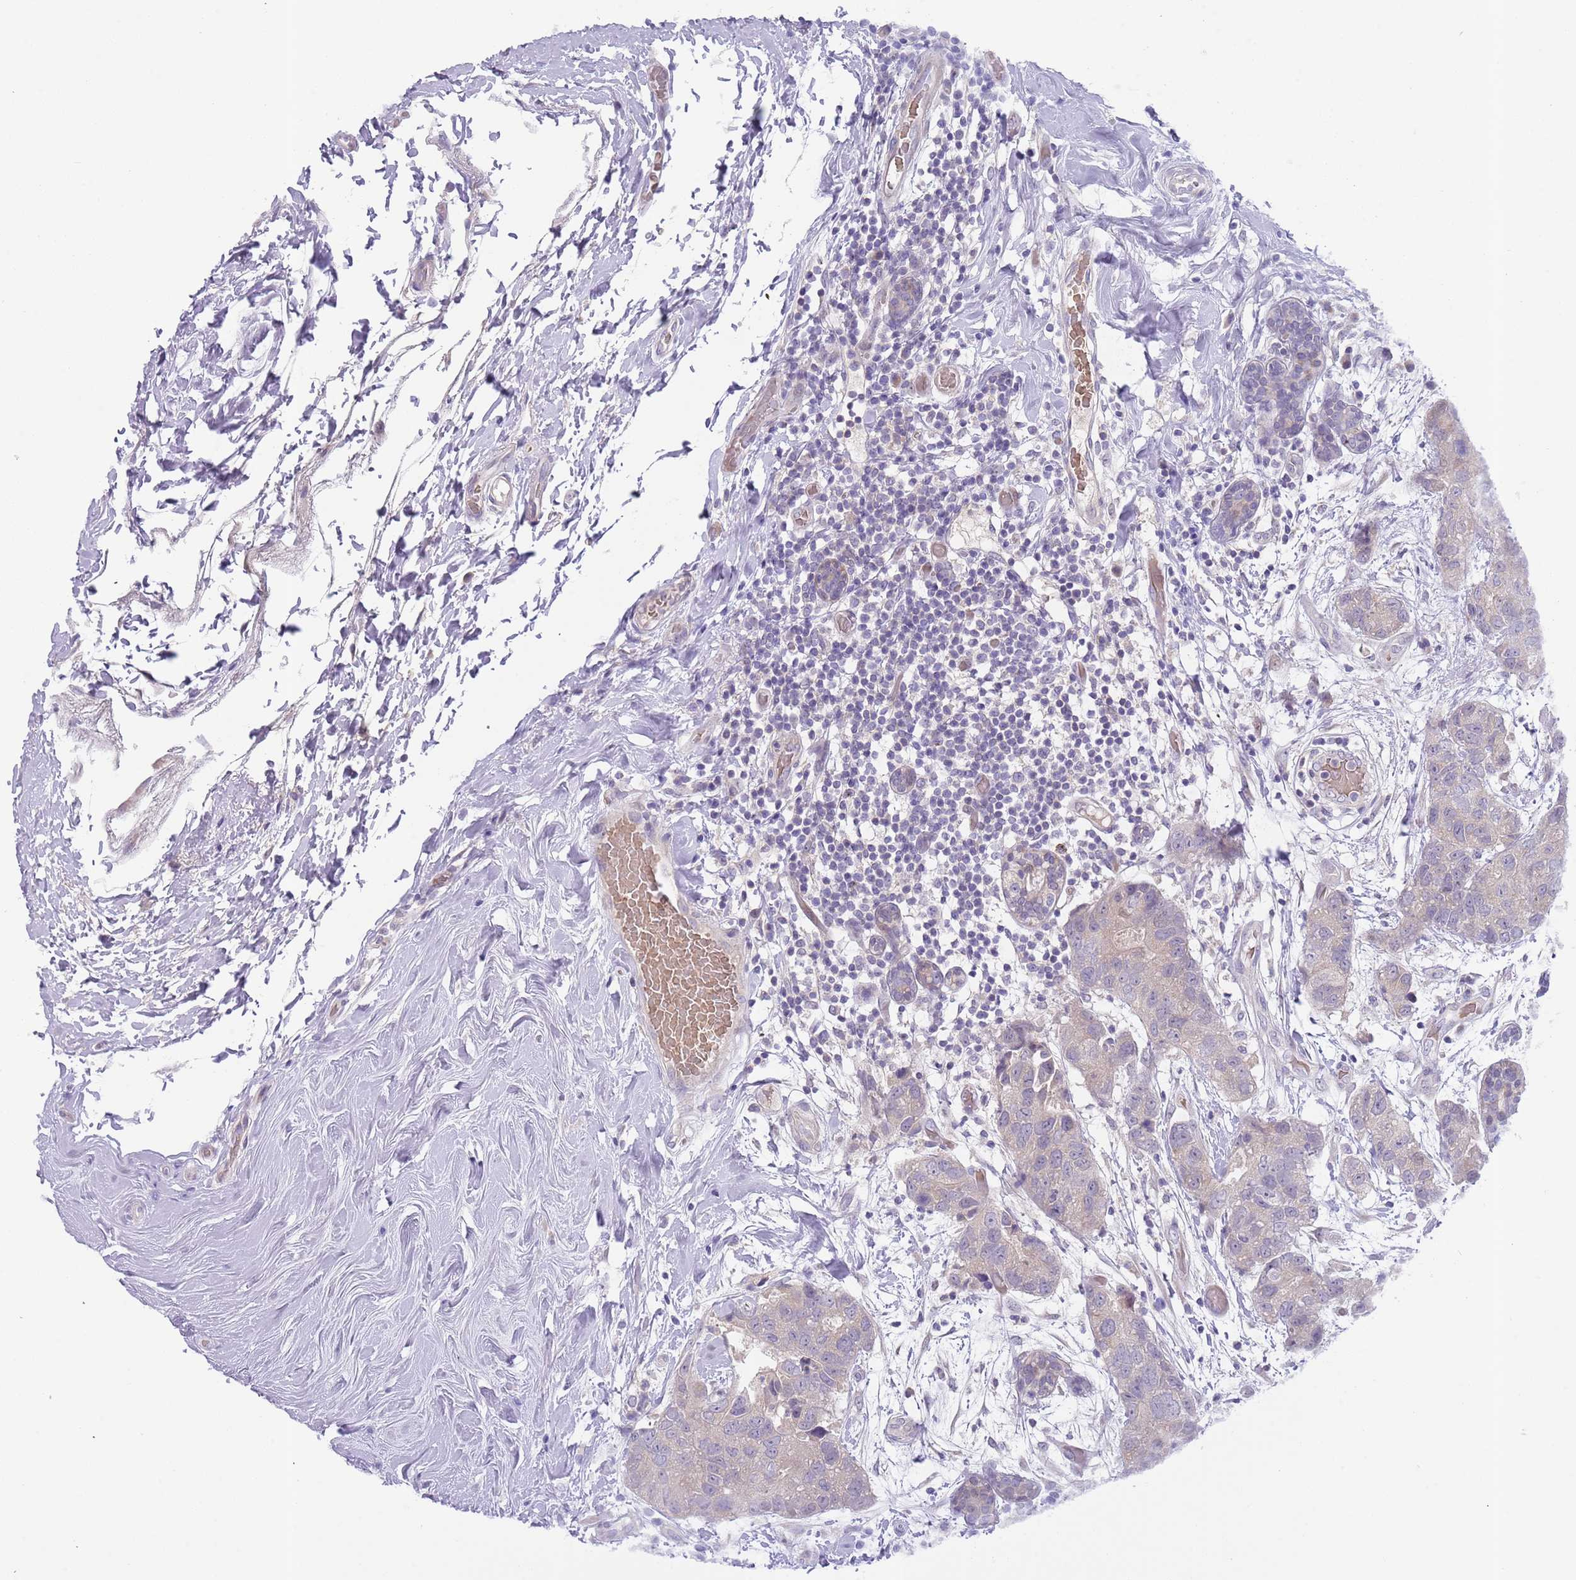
{"staining": {"intensity": "negative", "quantity": "none", "location": "none"}, "tissue": "breast cancer", "cell_type": "Tumor cells", "image_type": "cancer", "snomed": [{"axis": "morphology", "description": "Duct carcinoma"}, {"axis": "topography", "description": "Breast"}], "caption": "An immunohistochemistry (IHC) photomicrograph of breast infiltrating ductal carcinoma is shown. There is no staining in tumor cells of breast infiltrating ductal carcinoma.", "gene": "PRAC1", "patient": {"sex": "female", "age": 62}}